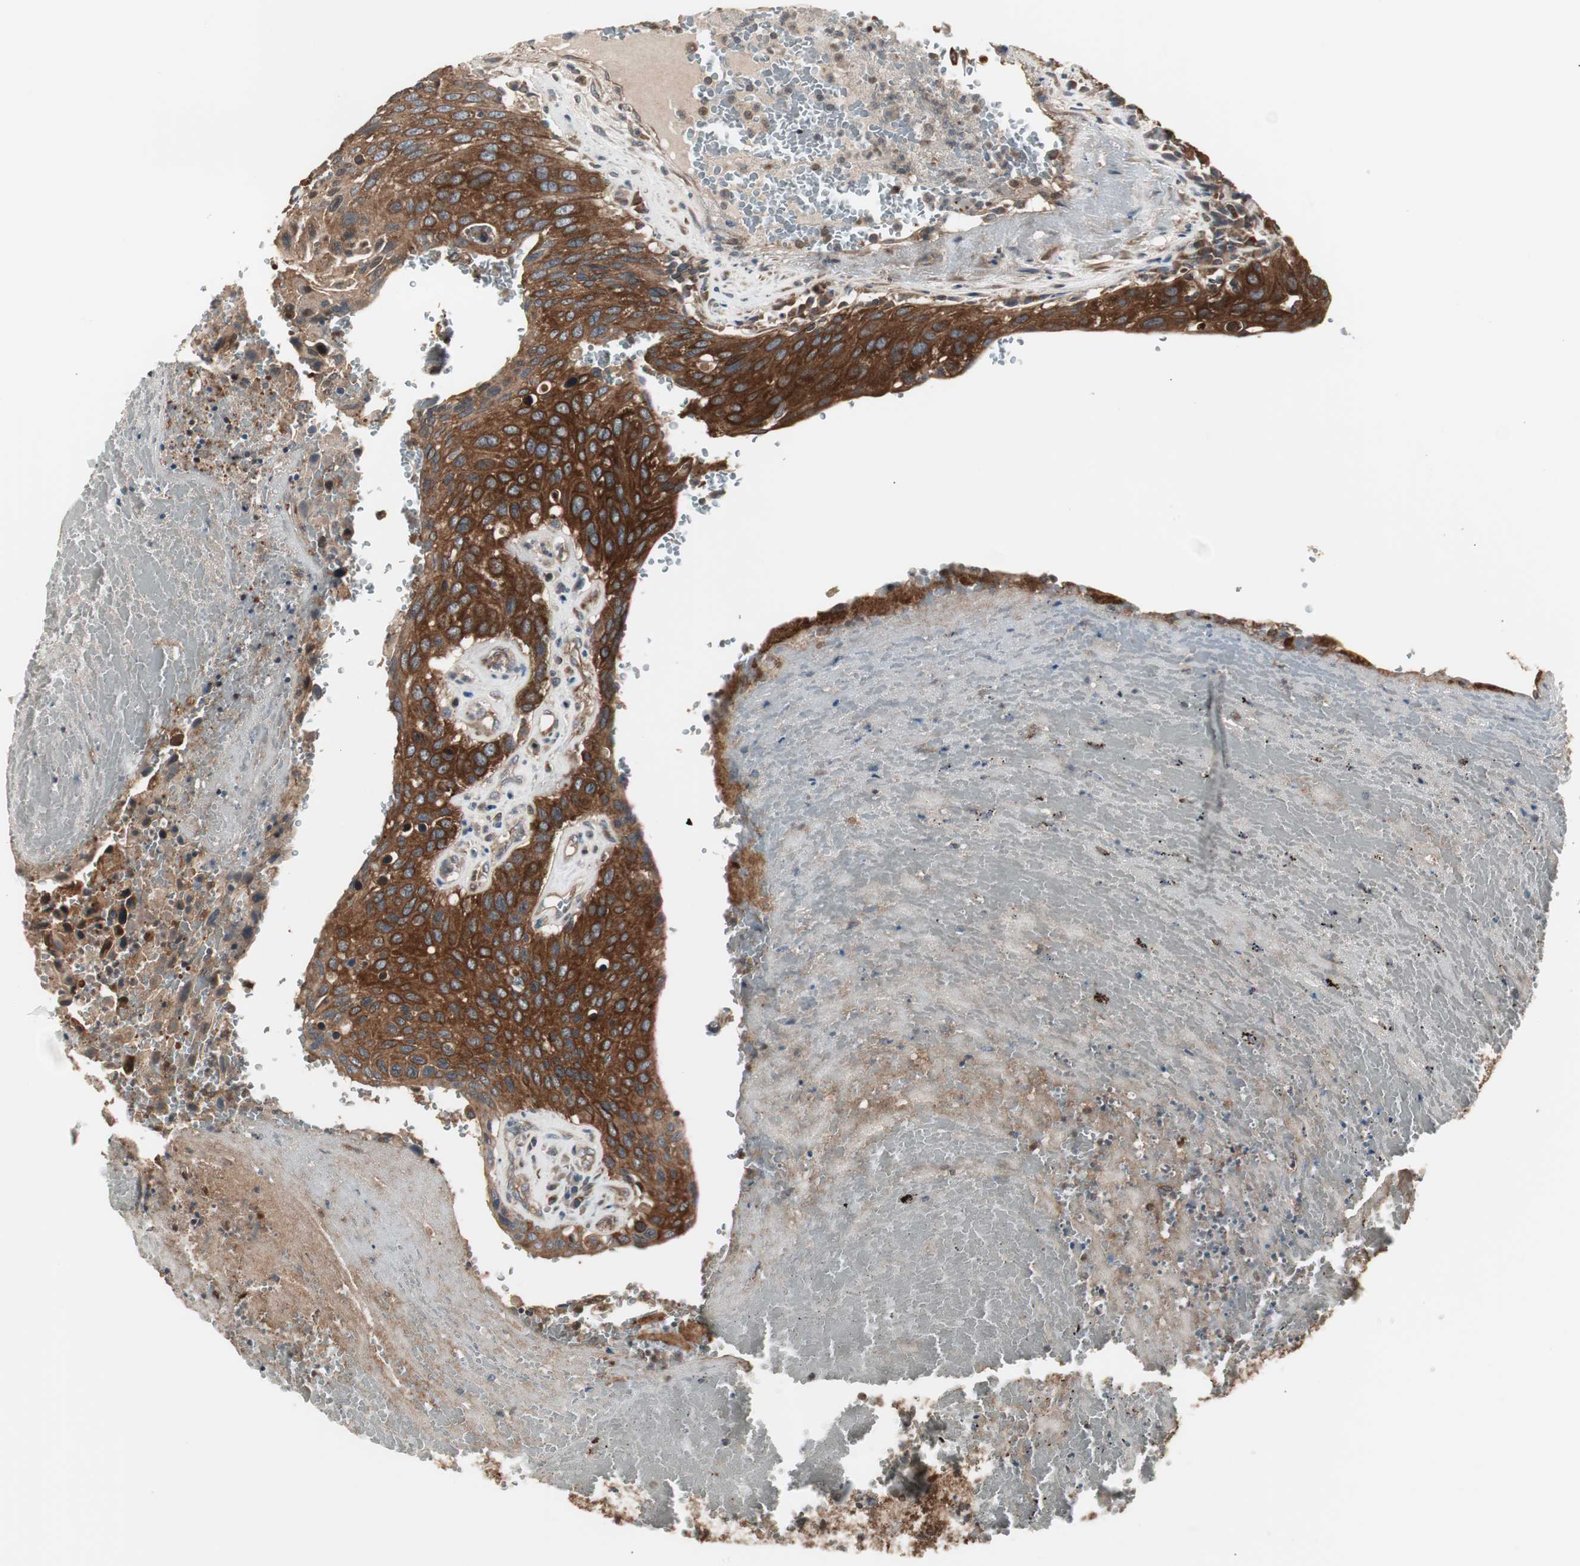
{"staining": {"intensity": "strong", "quantity": ">75%", "location": "cytoplasmic/membranous"}, "tissue": "urothelial cancer", "cell_type": "Tumor cells", "image_type": "cancer", "snomed": [{"axis": "morphology", "description": "Urothelial carcinoma, High grade"}, {"axis": "topography", "description": "Urinary bladder"}], "caption": "This photomicrograph shows urothelial cancer stained with IHC to label a protein in brown. The cytoplasmic/membranous of tumor cells show strong positivity for the protein. Nuclei are counter-stained blue.", "gene": "CAPNS1", "patient": {"sex": "male", "age": 66}}